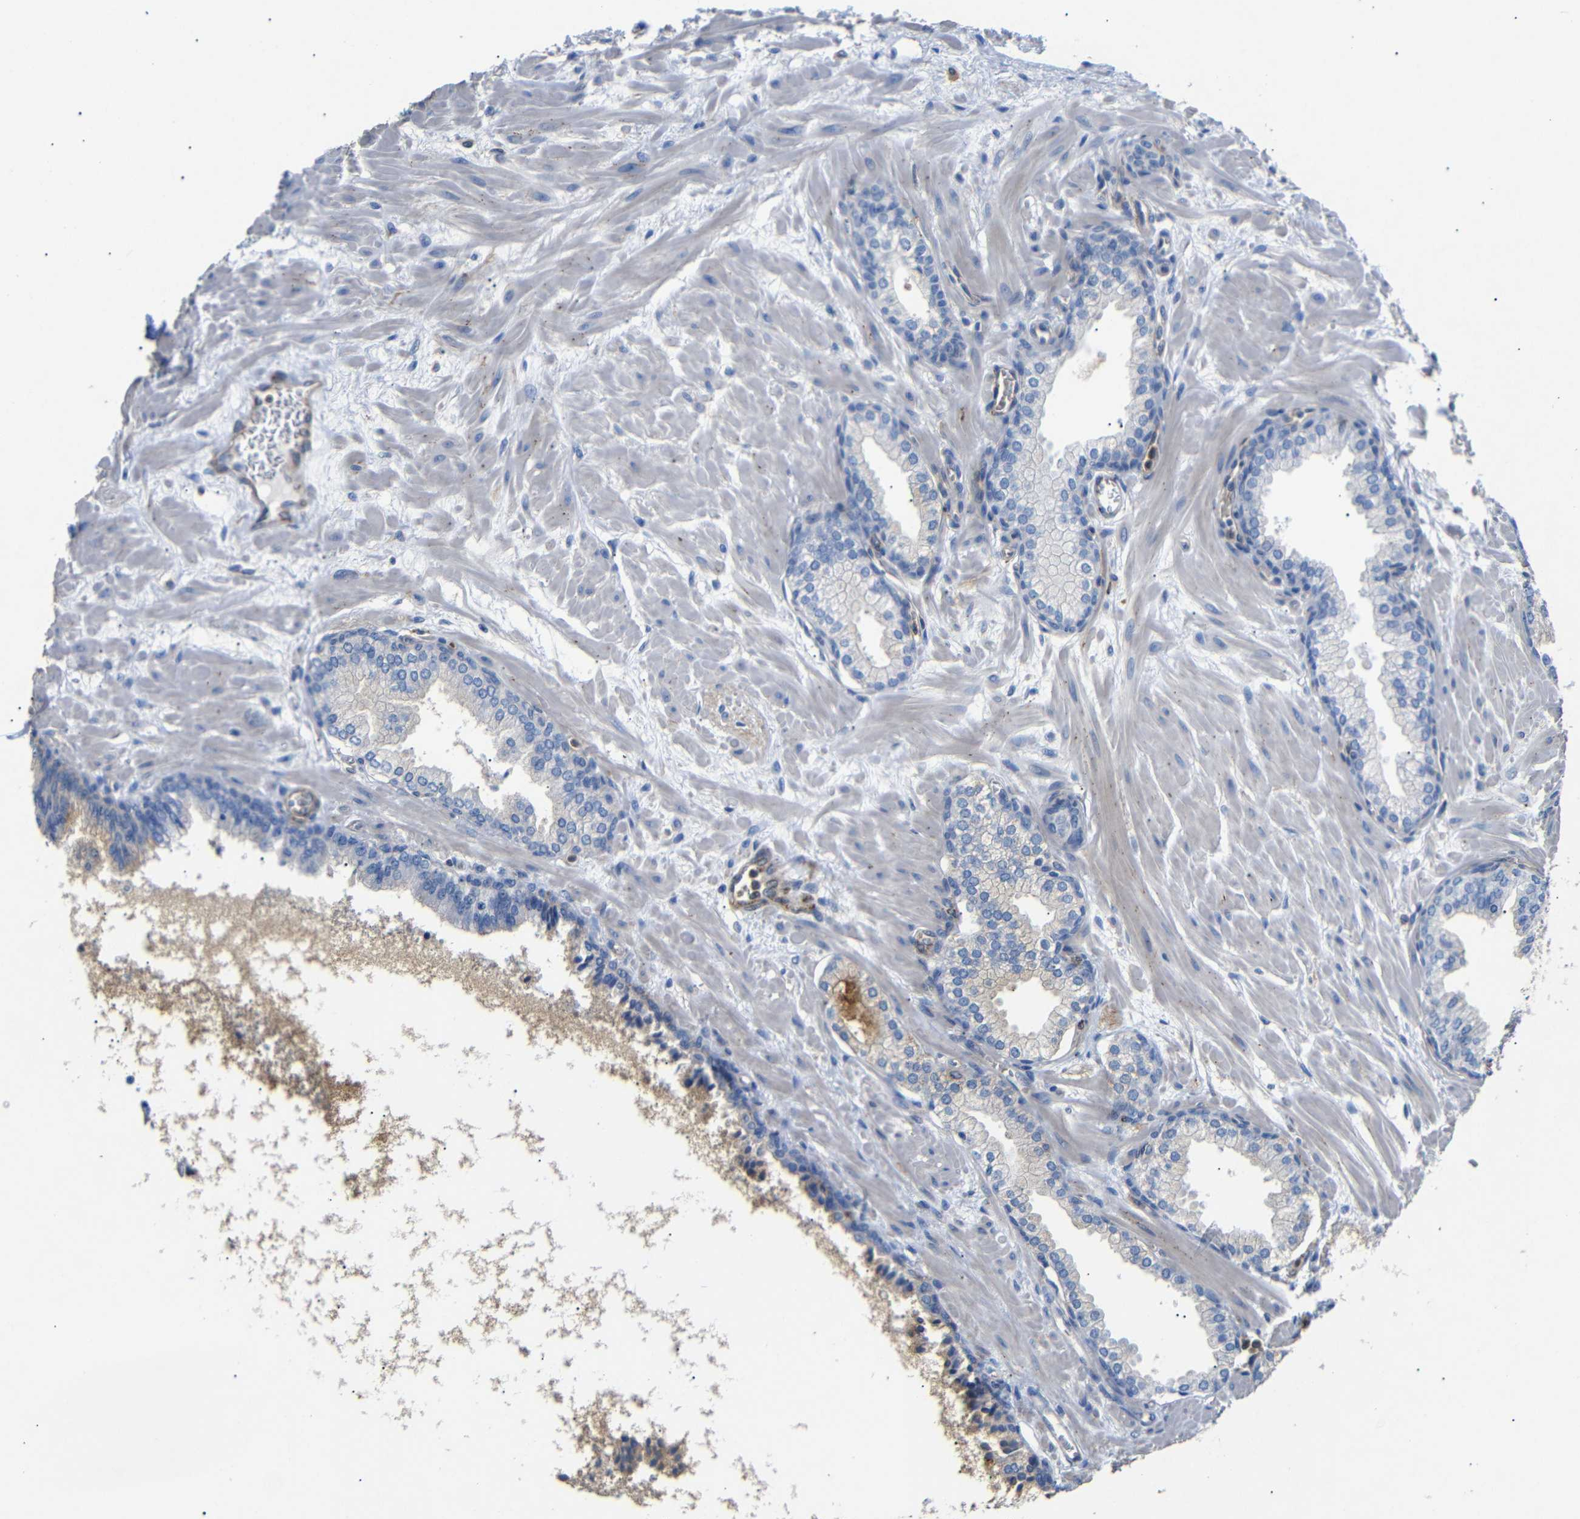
{"staining": {"intensity": "moderate", "quantity": "<25%", "location": "cytoplasmic/membranous"}, "tissue": "prostate", "cell_type": "Glandular cells", "image_type": "normal", "snomed": [{"axis": "morphology", "description": "Normal tissue, NOS"}, {"axis": "morphology", "description": "Urothelial carcinoma, Low grade"}, {"axis": "topography", "description": "Urinary bladder"}, {"axis": "topography", "description": "Prostate"}], "caption": "High-power microscopy captured an immunohistochemistry (IHC) photomicrograph of benign prostate, revealing moderate cytoplasmic/membranous staining in about <25% of glandular cells. (IHC, brightfield microscopy, high magnification).", "gene": "SDCBP", "patient": {"sex": "male", "age": 60}}